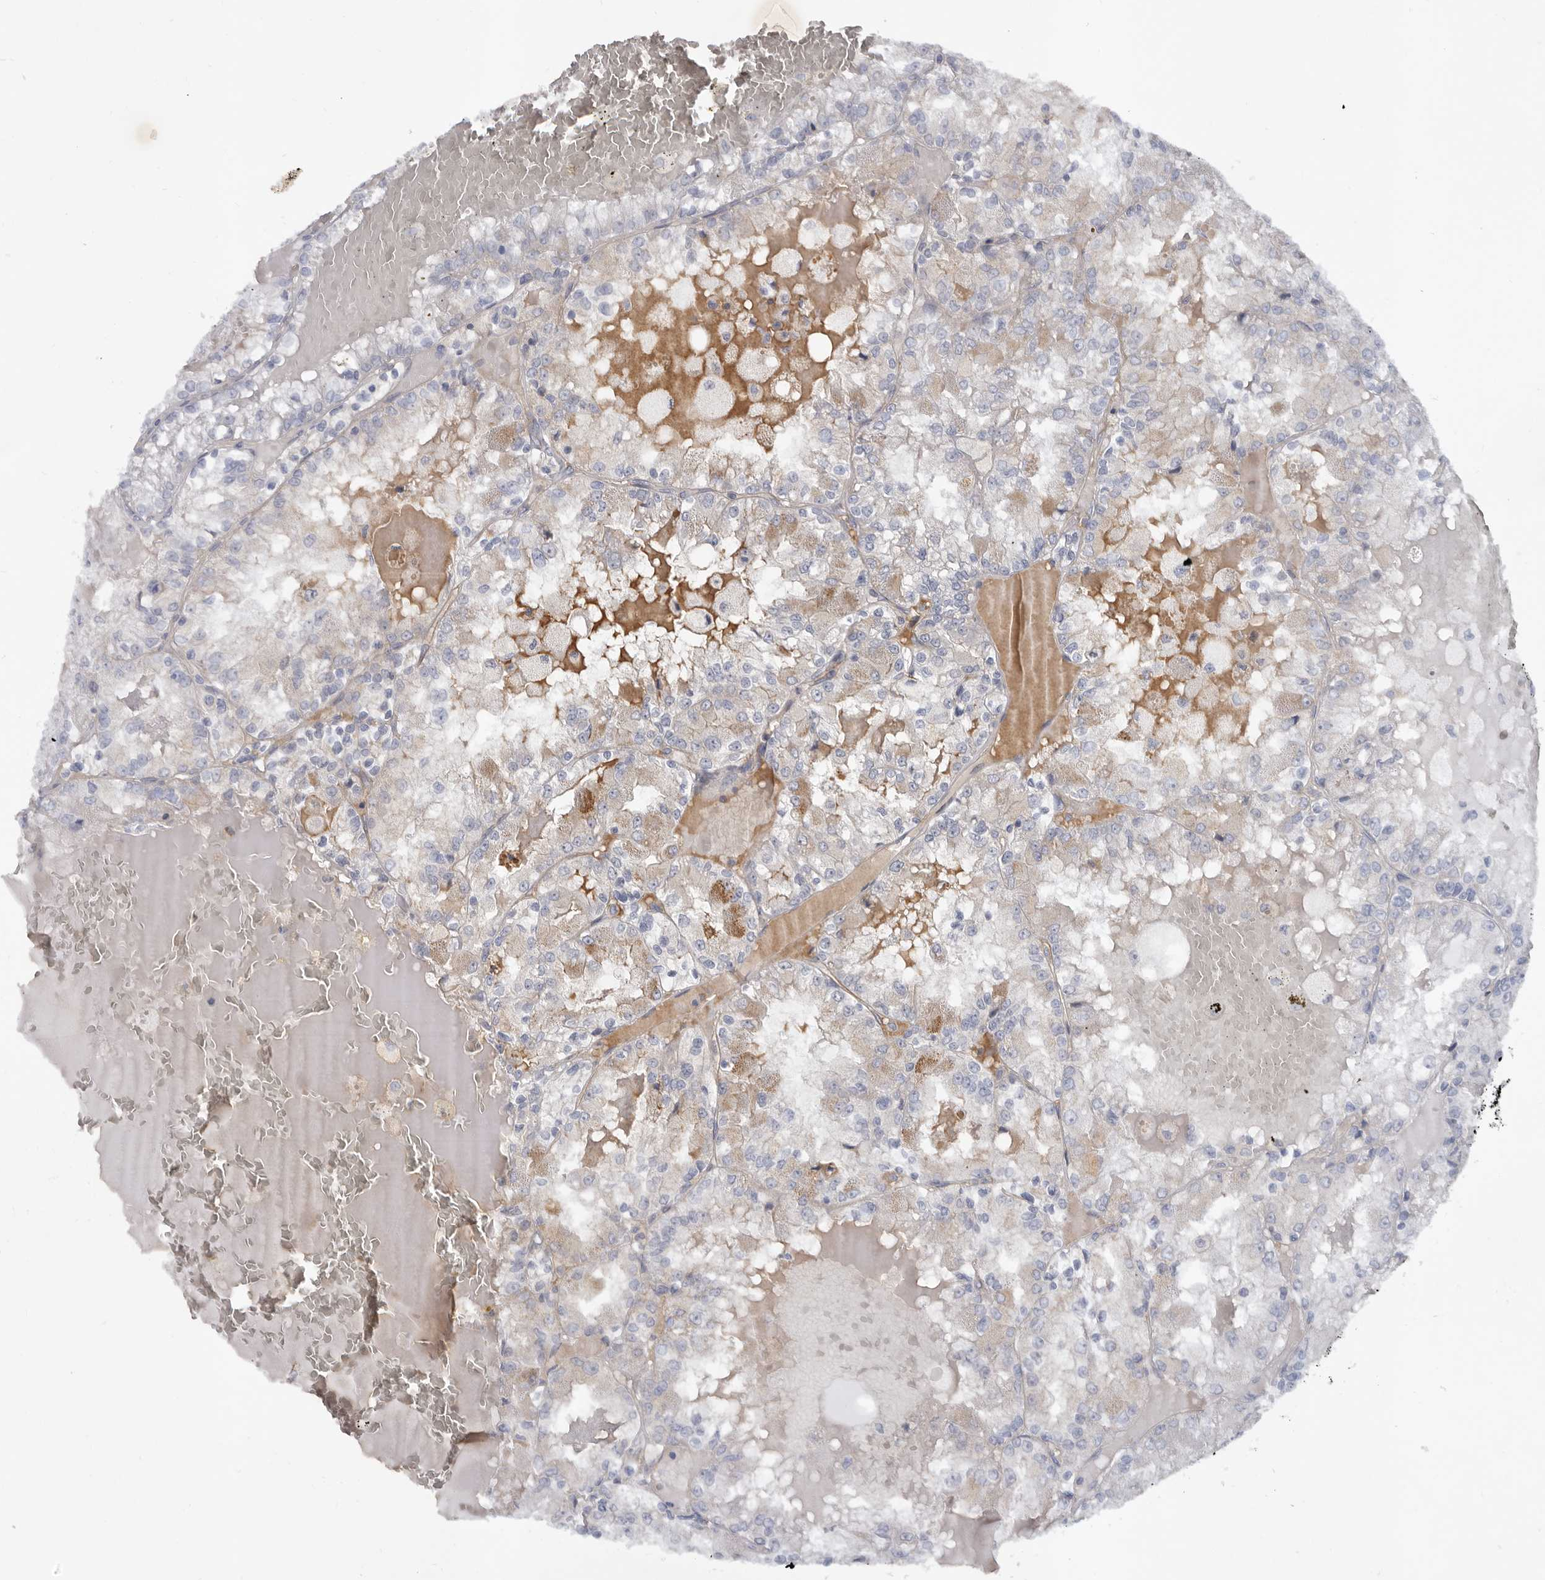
{"staining": {"intensity": "weak", "quantity": "<25%", "location": "cytoplasmic/membranous"}, "tissue": "renal cancer", "cell_type": "Tumor cells", "image_type": "cancer", "snomed": [{"axis": "morphology", "description": "Adenocarcinoma, NOS"}, {"axis": "topography", "description": "Kidney"}], "caption": "A histopathology image of renal cancer (adenocarcinoma) stained for a protein exhibits no brown staining in tumor cells.", "gene": "SPTA1", "patient": {"sex": "female", "age": 56}}